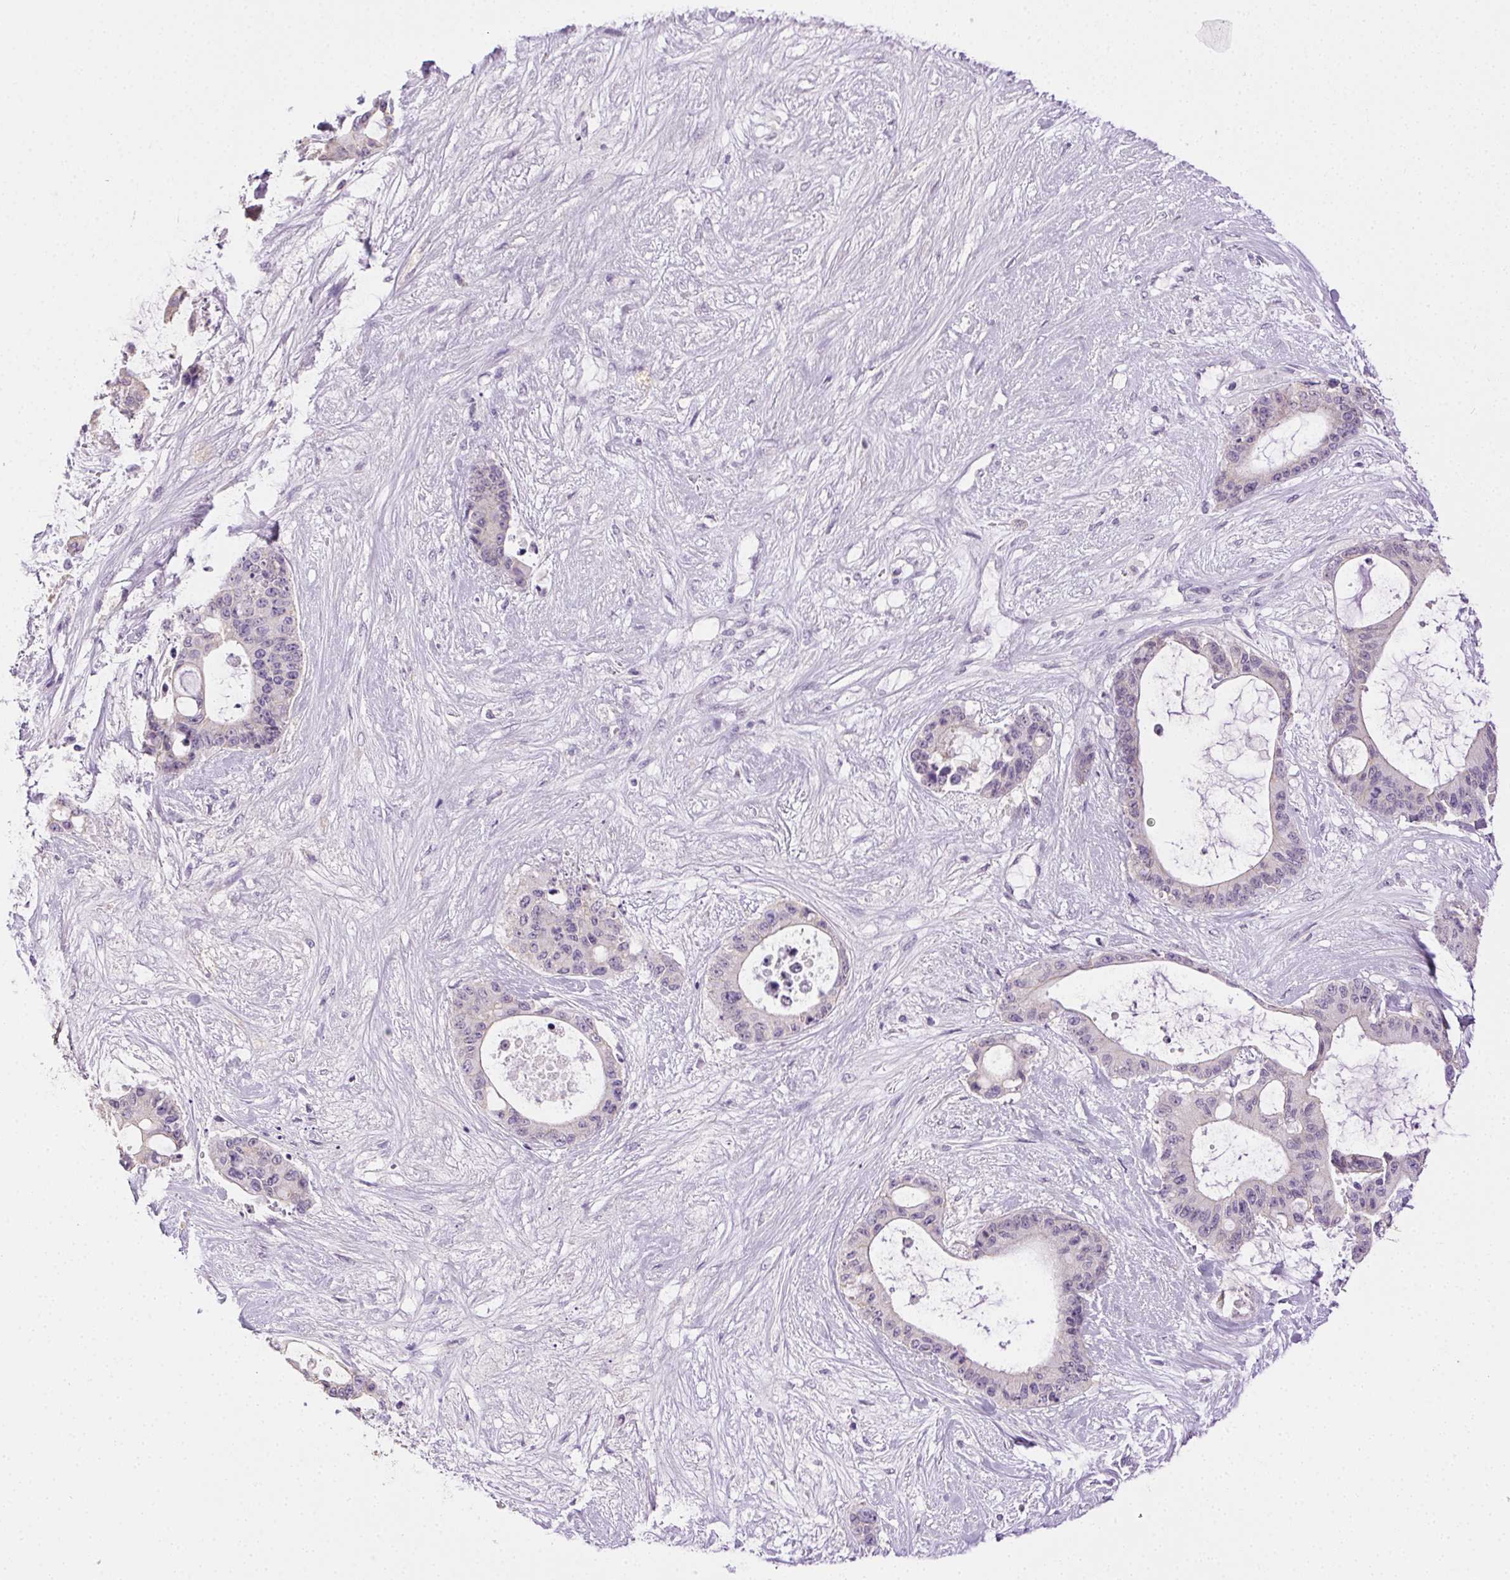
{"staining": {"intensity": "negative", "quantity": "none", "location": "none"}, "tissue": "liver cancer", "cell_type": "Tumor cells", "image_type": "cancer", "snomed": [{"axis": "morphology", "description": "Normal tissue, NOS"}, {"axis": "morphology", "description": "Cholangiocarcinoma"}, {"axis": "topography", "description": "Liver"}, {"axis": "topography", "description": "Peripheral nerve tissue"}], "caption": "Tumor cells are negative for brown protein staining in cholangiocarcinoma (liver).", "gene": "CLDN10", "patient": {"sex": "female", "age": 73}}